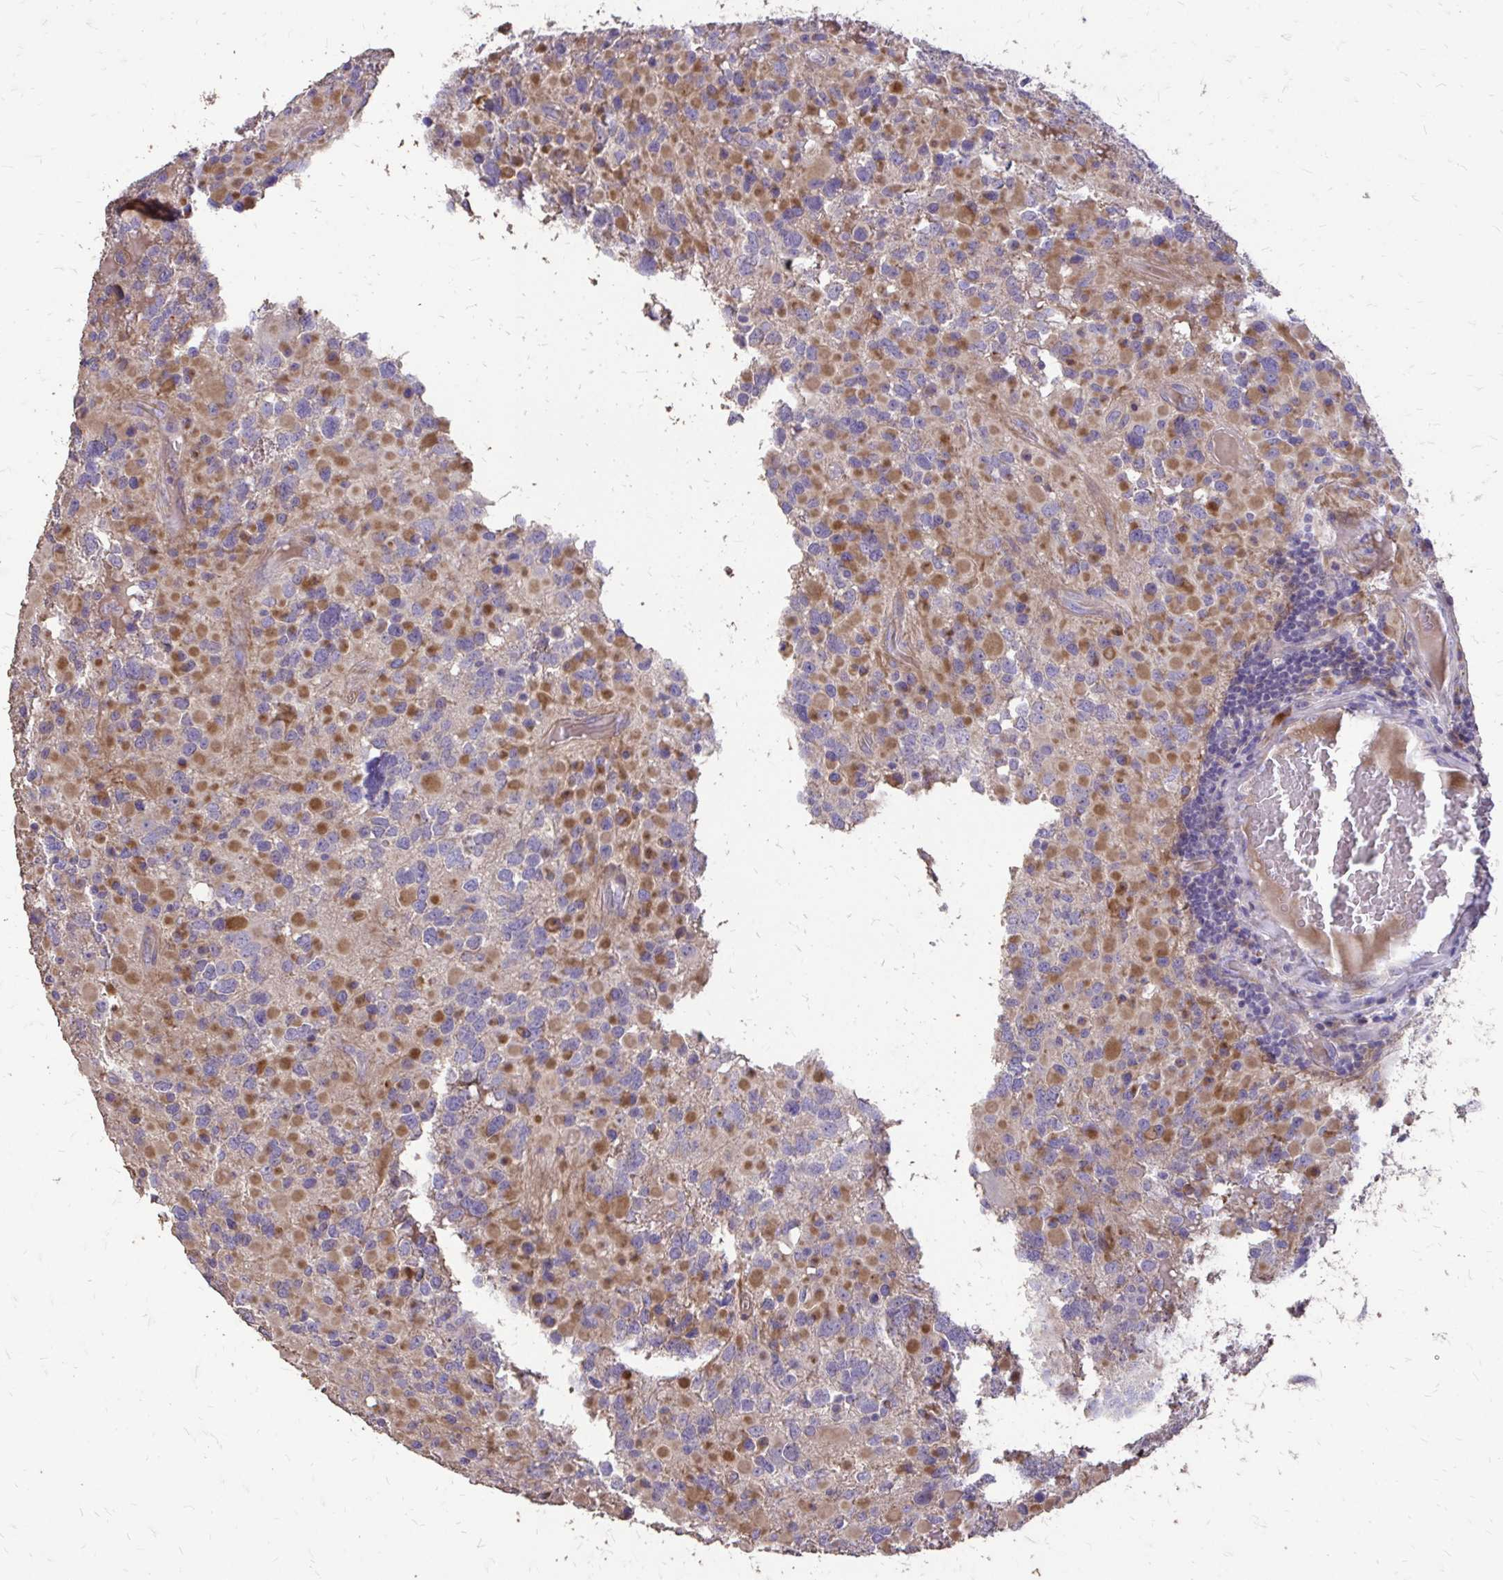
{"staining": {"intensity": "moderate", "quantity": "25%-75%", "location": "cytoplasmic/membranous"}, "tissue": "glioma", "cell_type": "Tumor cells", "image_type": "cancer", "snomed": [{"axis": "morphology", "description": "Glioma, malignant, High grade"}, {"axis": "topography", "description": "Brain"}], "caption": "Protein analysis of glioma tissue reveals moderate cytoplasmic/membranous staining in about 25%-75% of tumor cells.", "gene": "MYORG", "patient": {"sex": "female", "age": 40}}